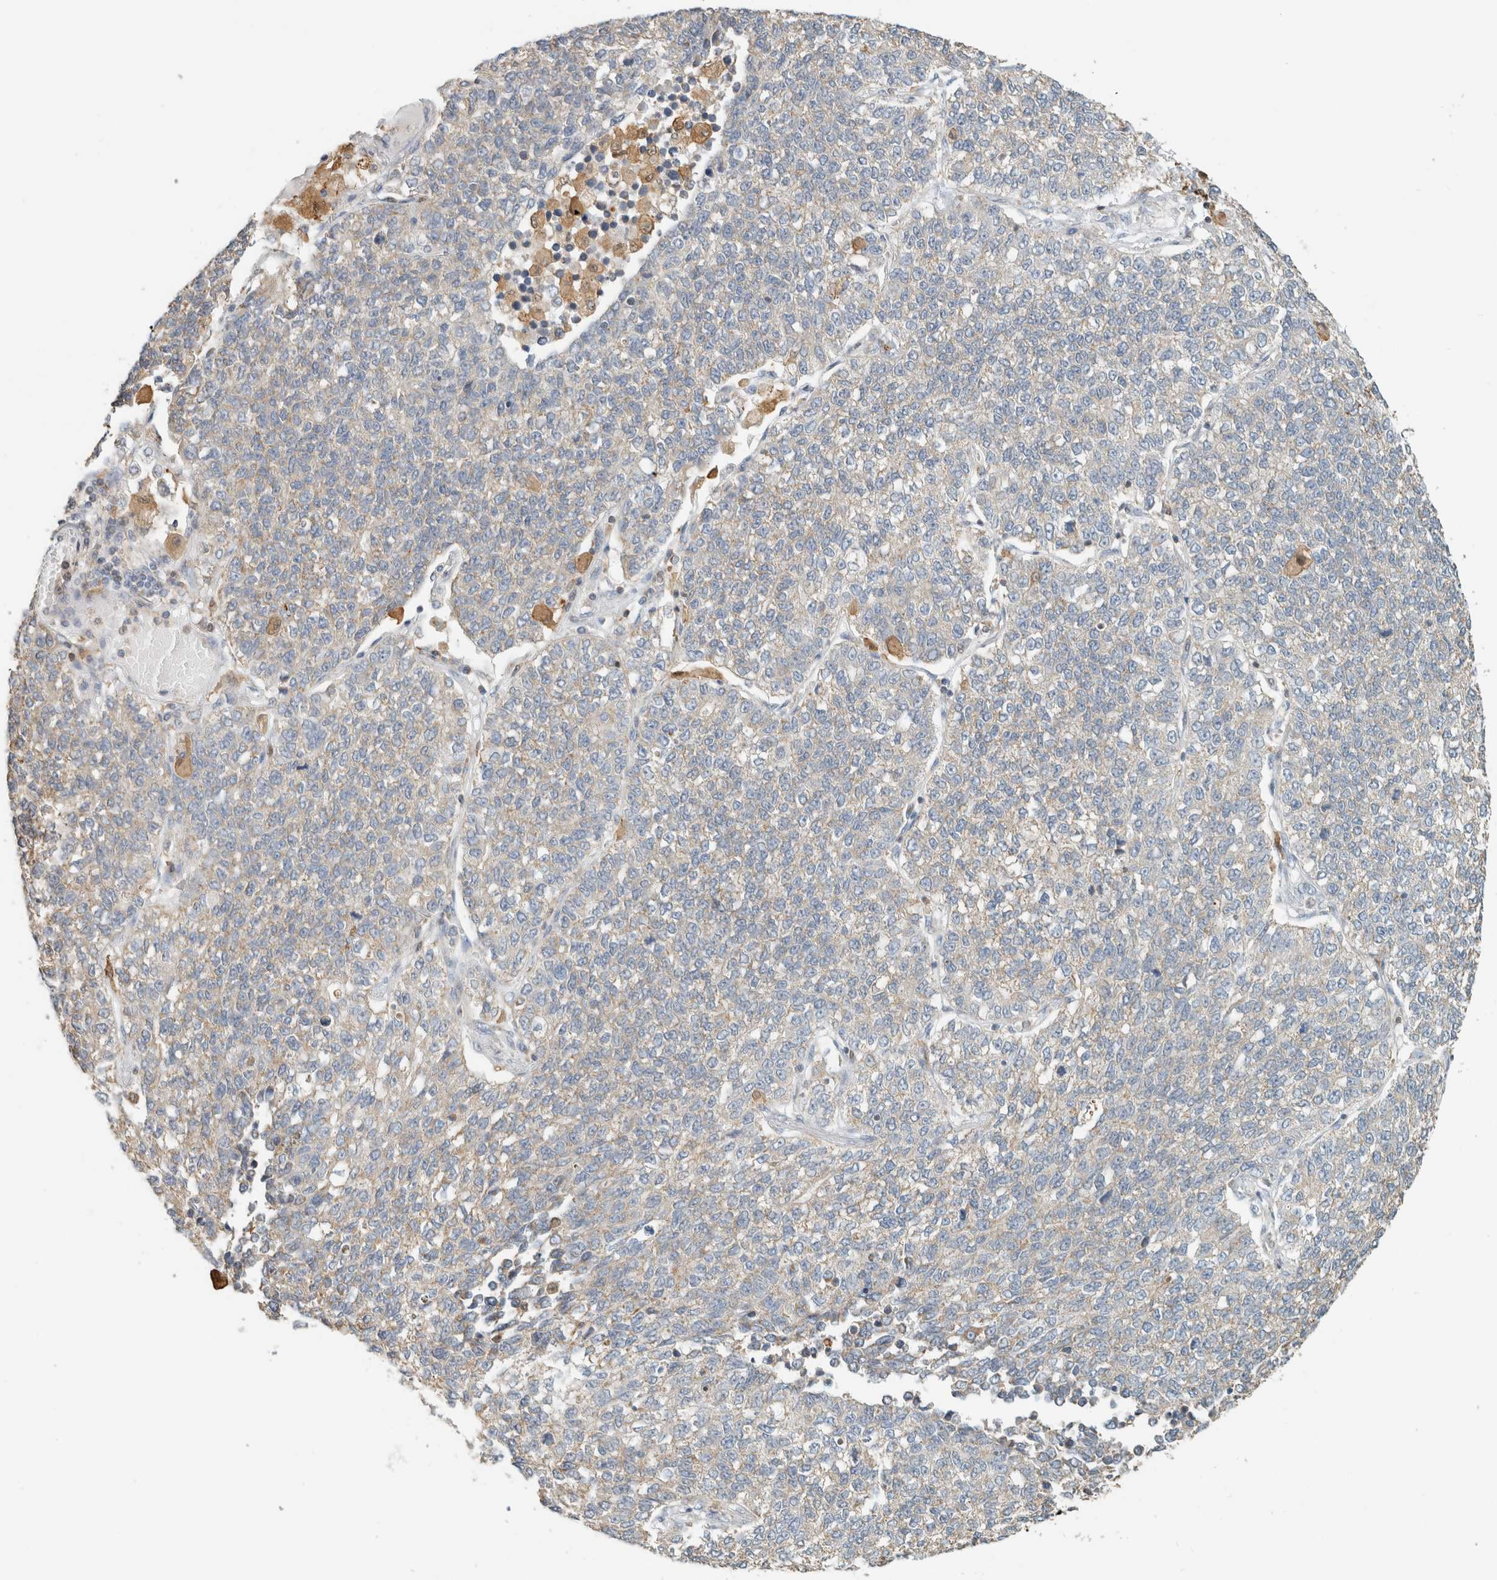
{"staining": {"intensity": "negative", "quantity": "none", "location": "none"}, "tissue": "lung cancer", "cell_type": "Tumor cells", "image_type": "cancer", "snomed": [{"axis": "morphology", "description": "Adenocarcinoma, NOS"}, {"axis": "topography", "description": "Lung"}], "caption": "This micrograph is of lung cancer stained with immunohistochemistry to label a protein in brown with the nuclei are counter-stained blue. There is no positivity in tumor cells.", "gene": "CAPG", "patient": {"sex": "male", "age": 49}}